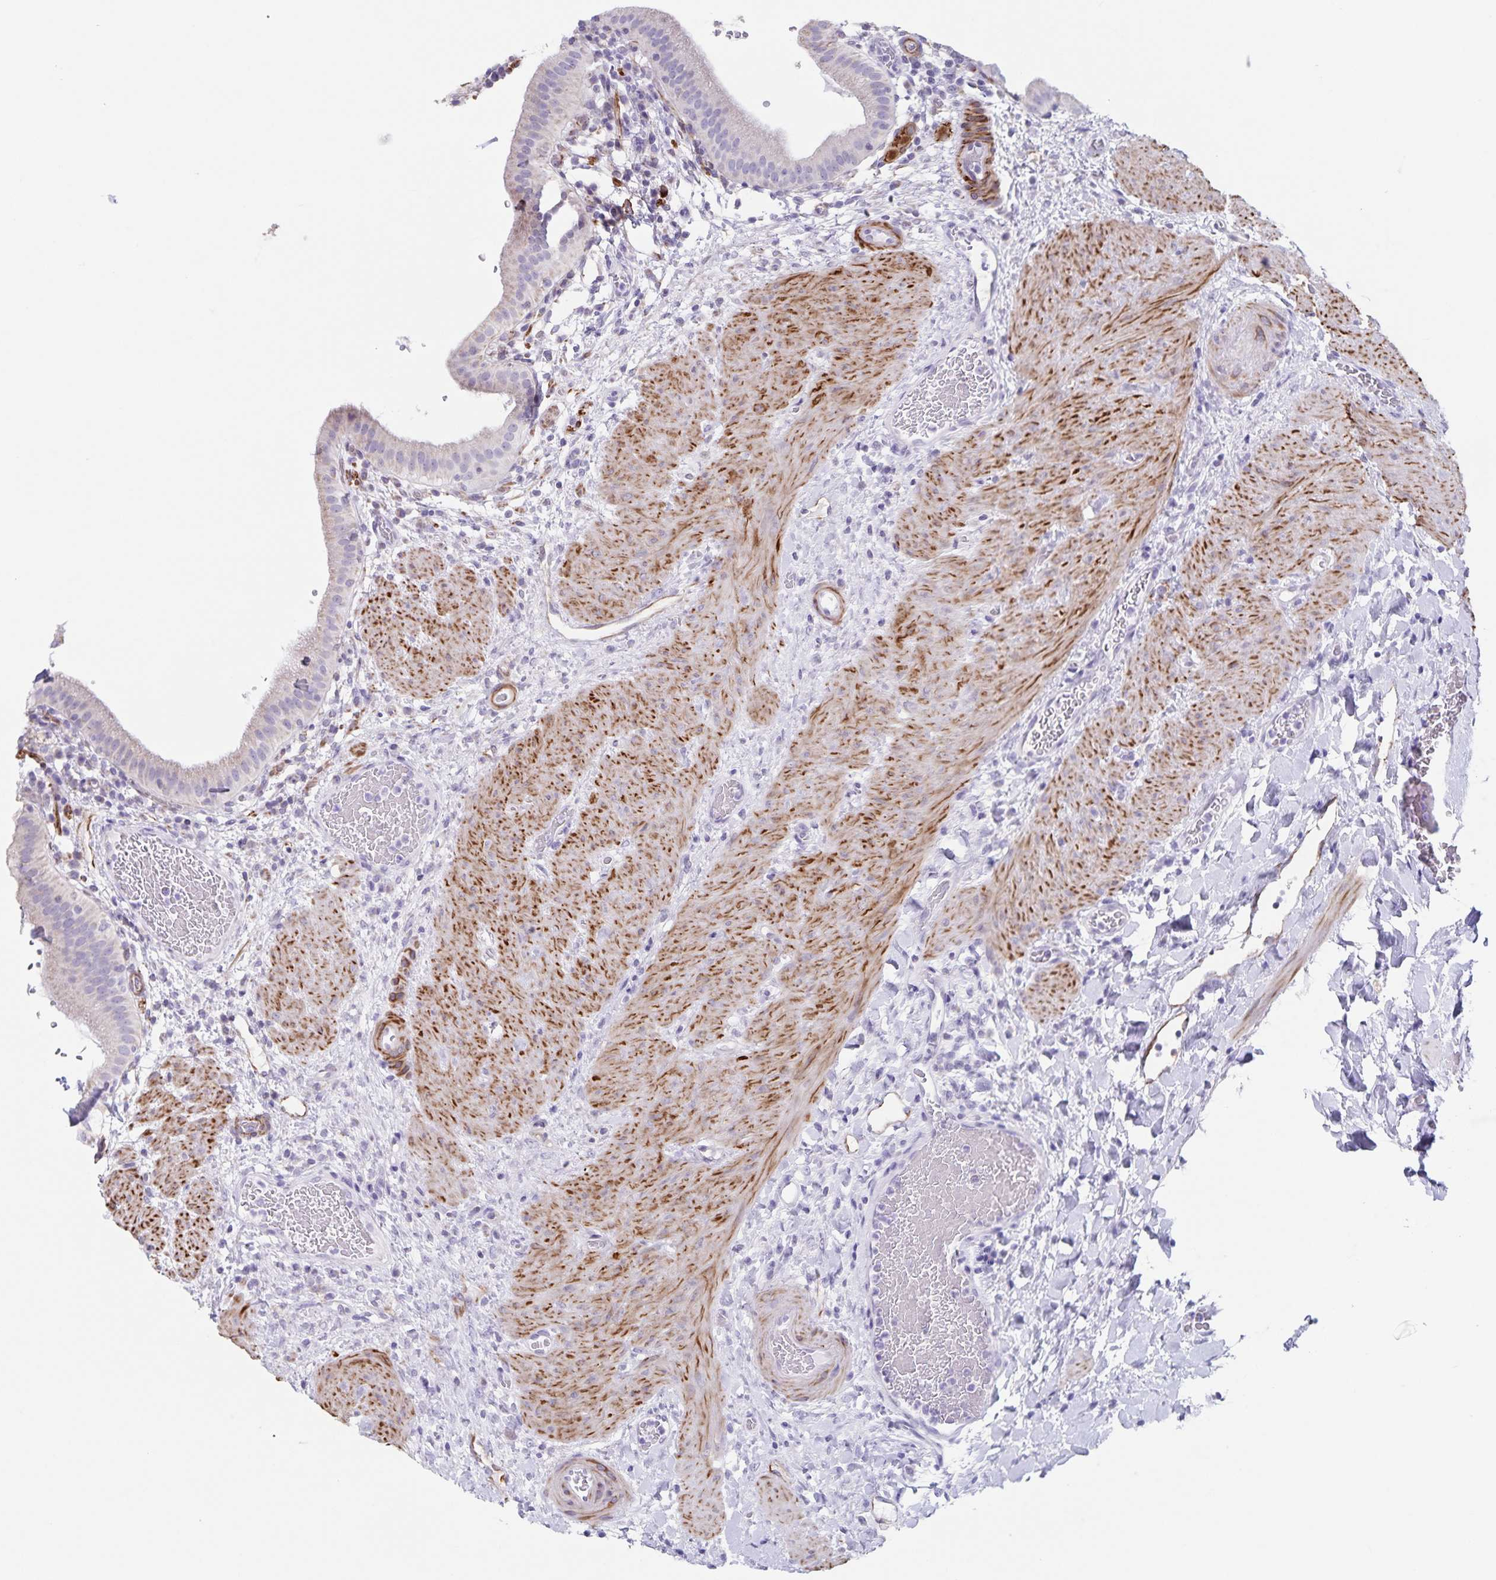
{"staining": {"intensity": "negative", "quantity": "none", "location": "none"}, "tissue": "gallbladder", "cell_type": "Glandular cells", "image_type": "normal", "snomed": [{"axis": "morphology", "description": "Normal tissue, NOS"}, {"axis": "topography", "description": "Gallbladder"}], "caption": "The photomicrograph shows no significant positivity in glandular cells of gallbladder.", "gene": "SYNM", "patient": {"sex": "male", "age": 26}}